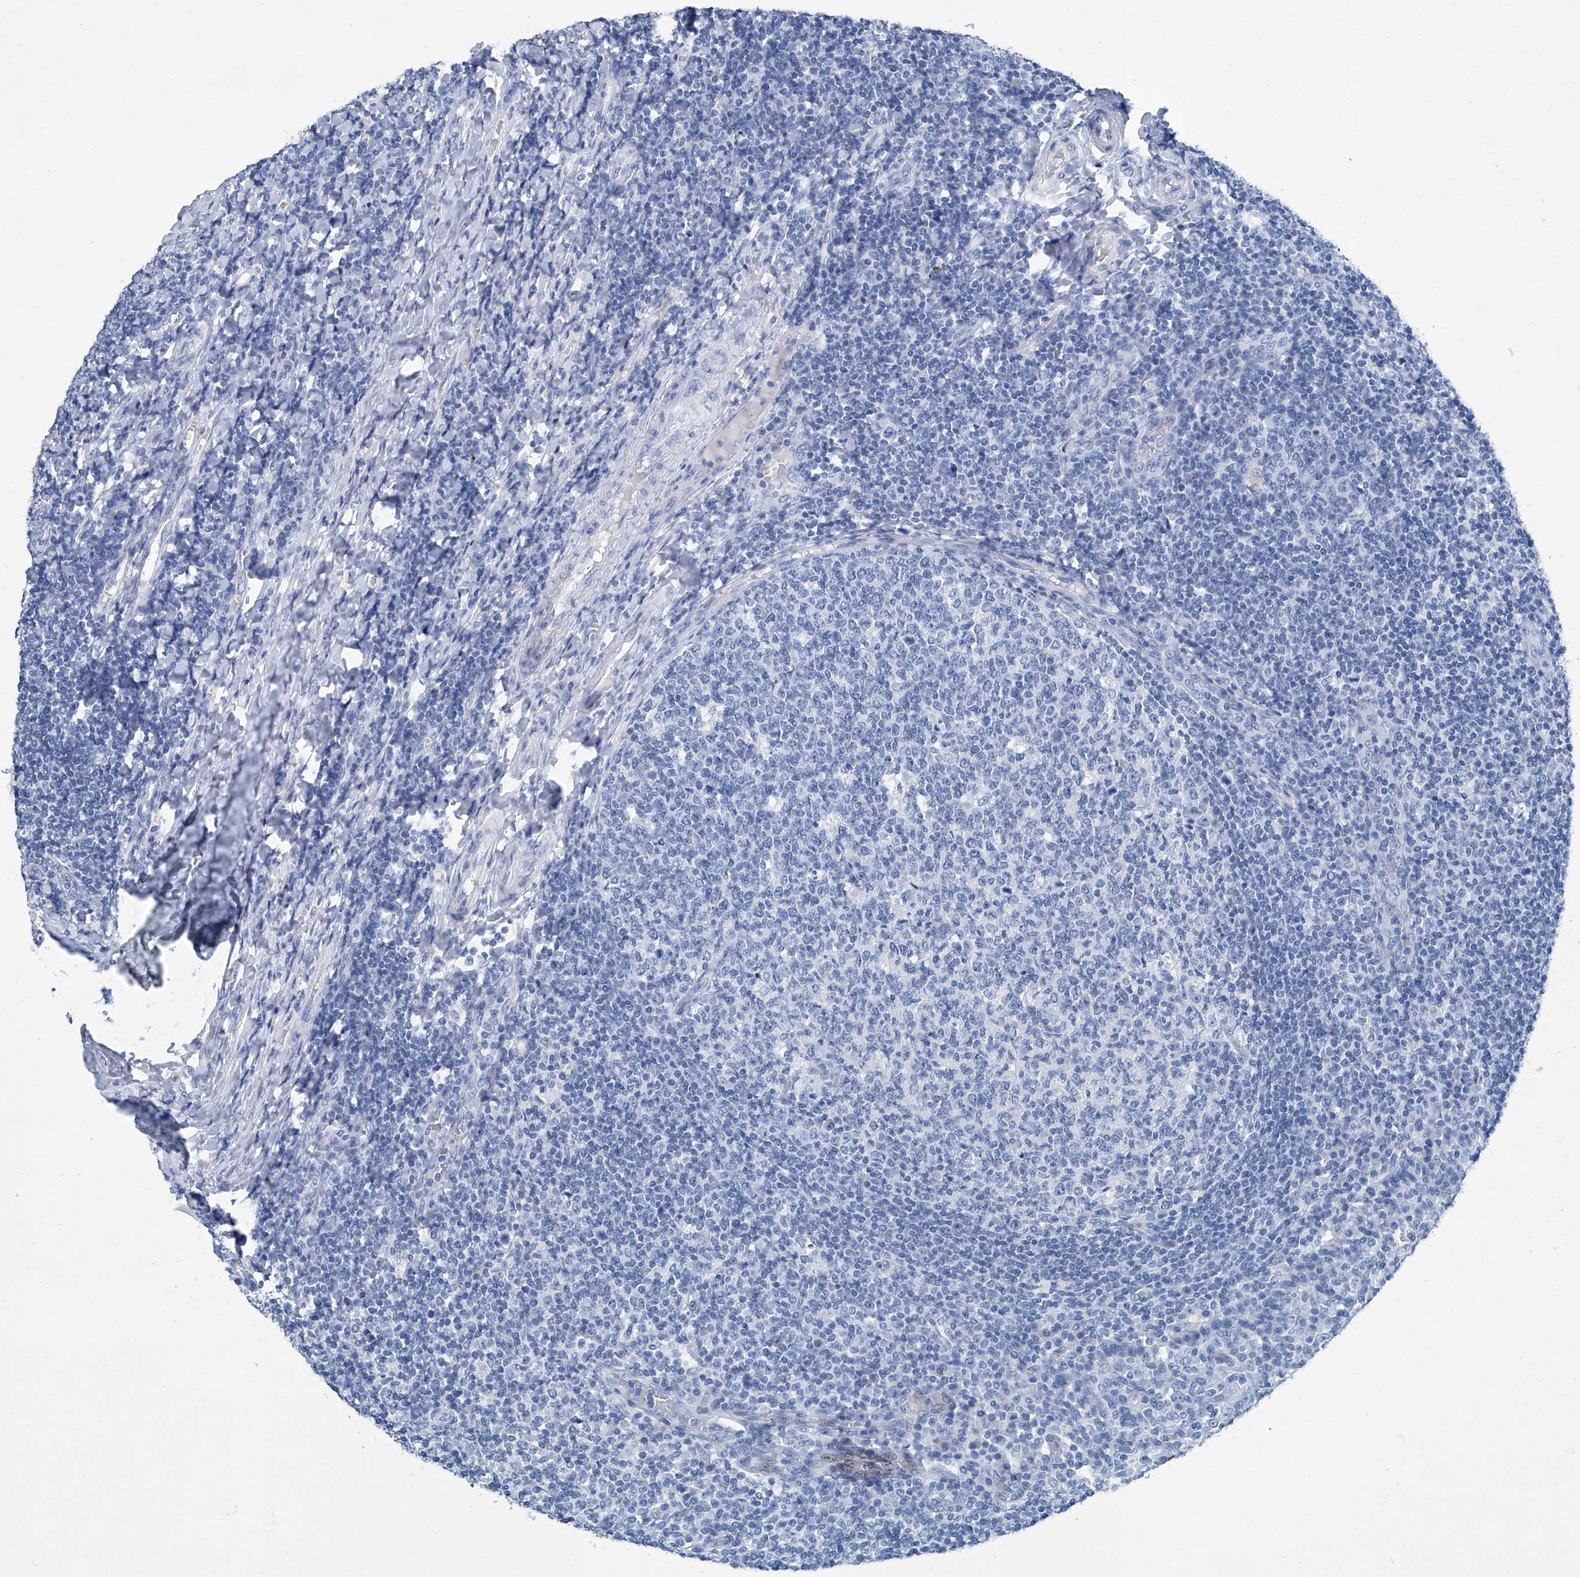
{"staining": {"intensity": "negative", "quantity": "none", "location": "none"}, "tissue": "tonsil", "cell_type": "Germinal center cells", "image_type": "normal", "snomed": [{"axis": "morphology", "description": "Normal tissue, NOS"}, {"axis": "topography", "description": "Tonsil"}], "caption": "A high-resolution micrograph shows immunohistochemistry (IHC) staining of normal tonsil, which shows no significant expression in germinal center cells.", "gene": "CYP2A7", "patient": {"sex": "female", "age": 19}}